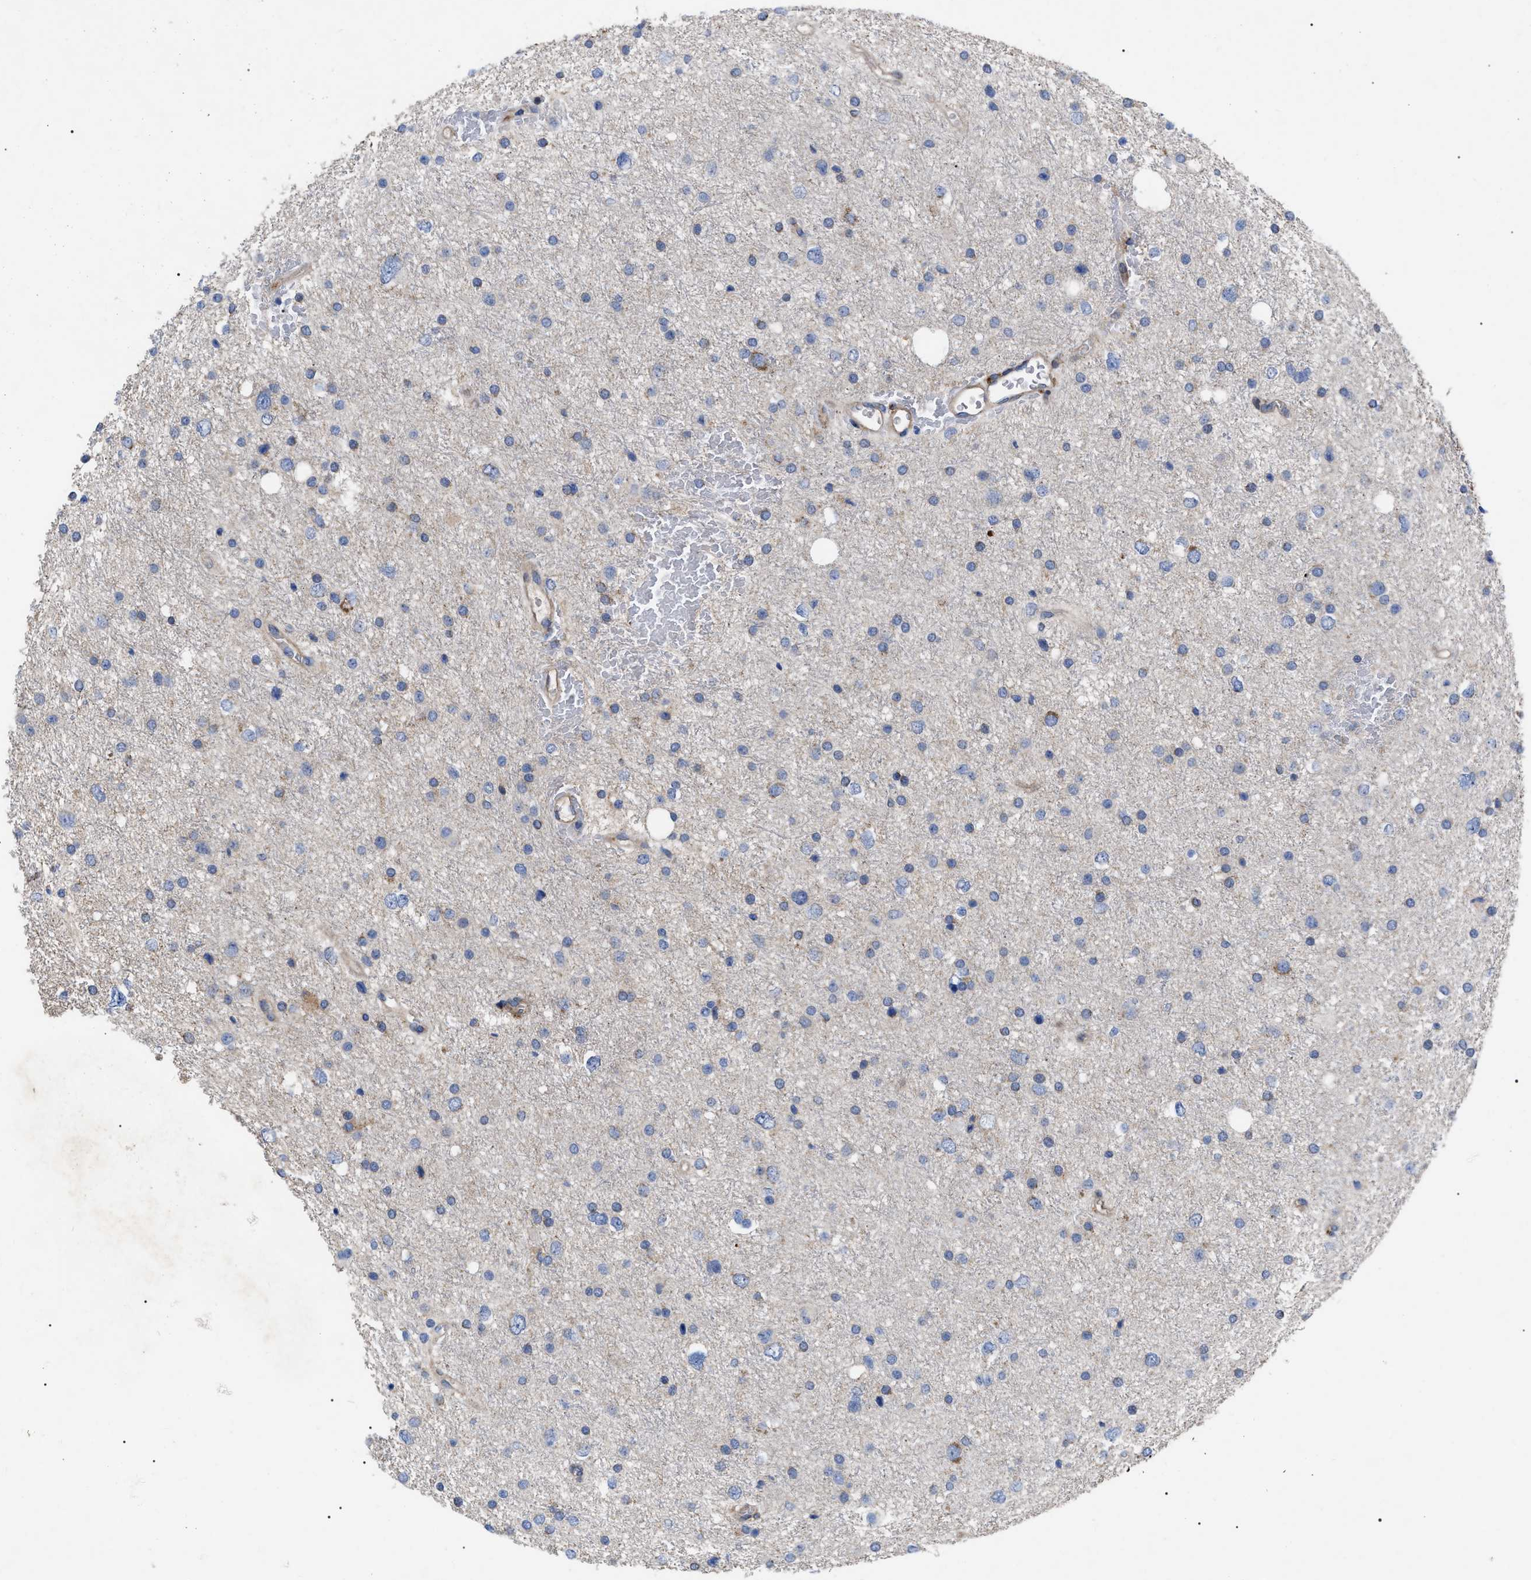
{"staining": {"intensity": "negative", "quantity": "none", "location": "none"}, "tissue": "glioma", "cell_type": "Tumor cells", "image_type": "cancer", "snomed": [{"axis": "morphology", "description": "Glioma, malignant, Low grade"}, {"axis": "topography", "description": "Brain"}], "caption": "Immunohistochemical staining of human low-grade glioma (malignant) displays no significant staining in tumor cells.", "gene": "FAM171A2", "patient": {"sex": "female", "age": 37}}